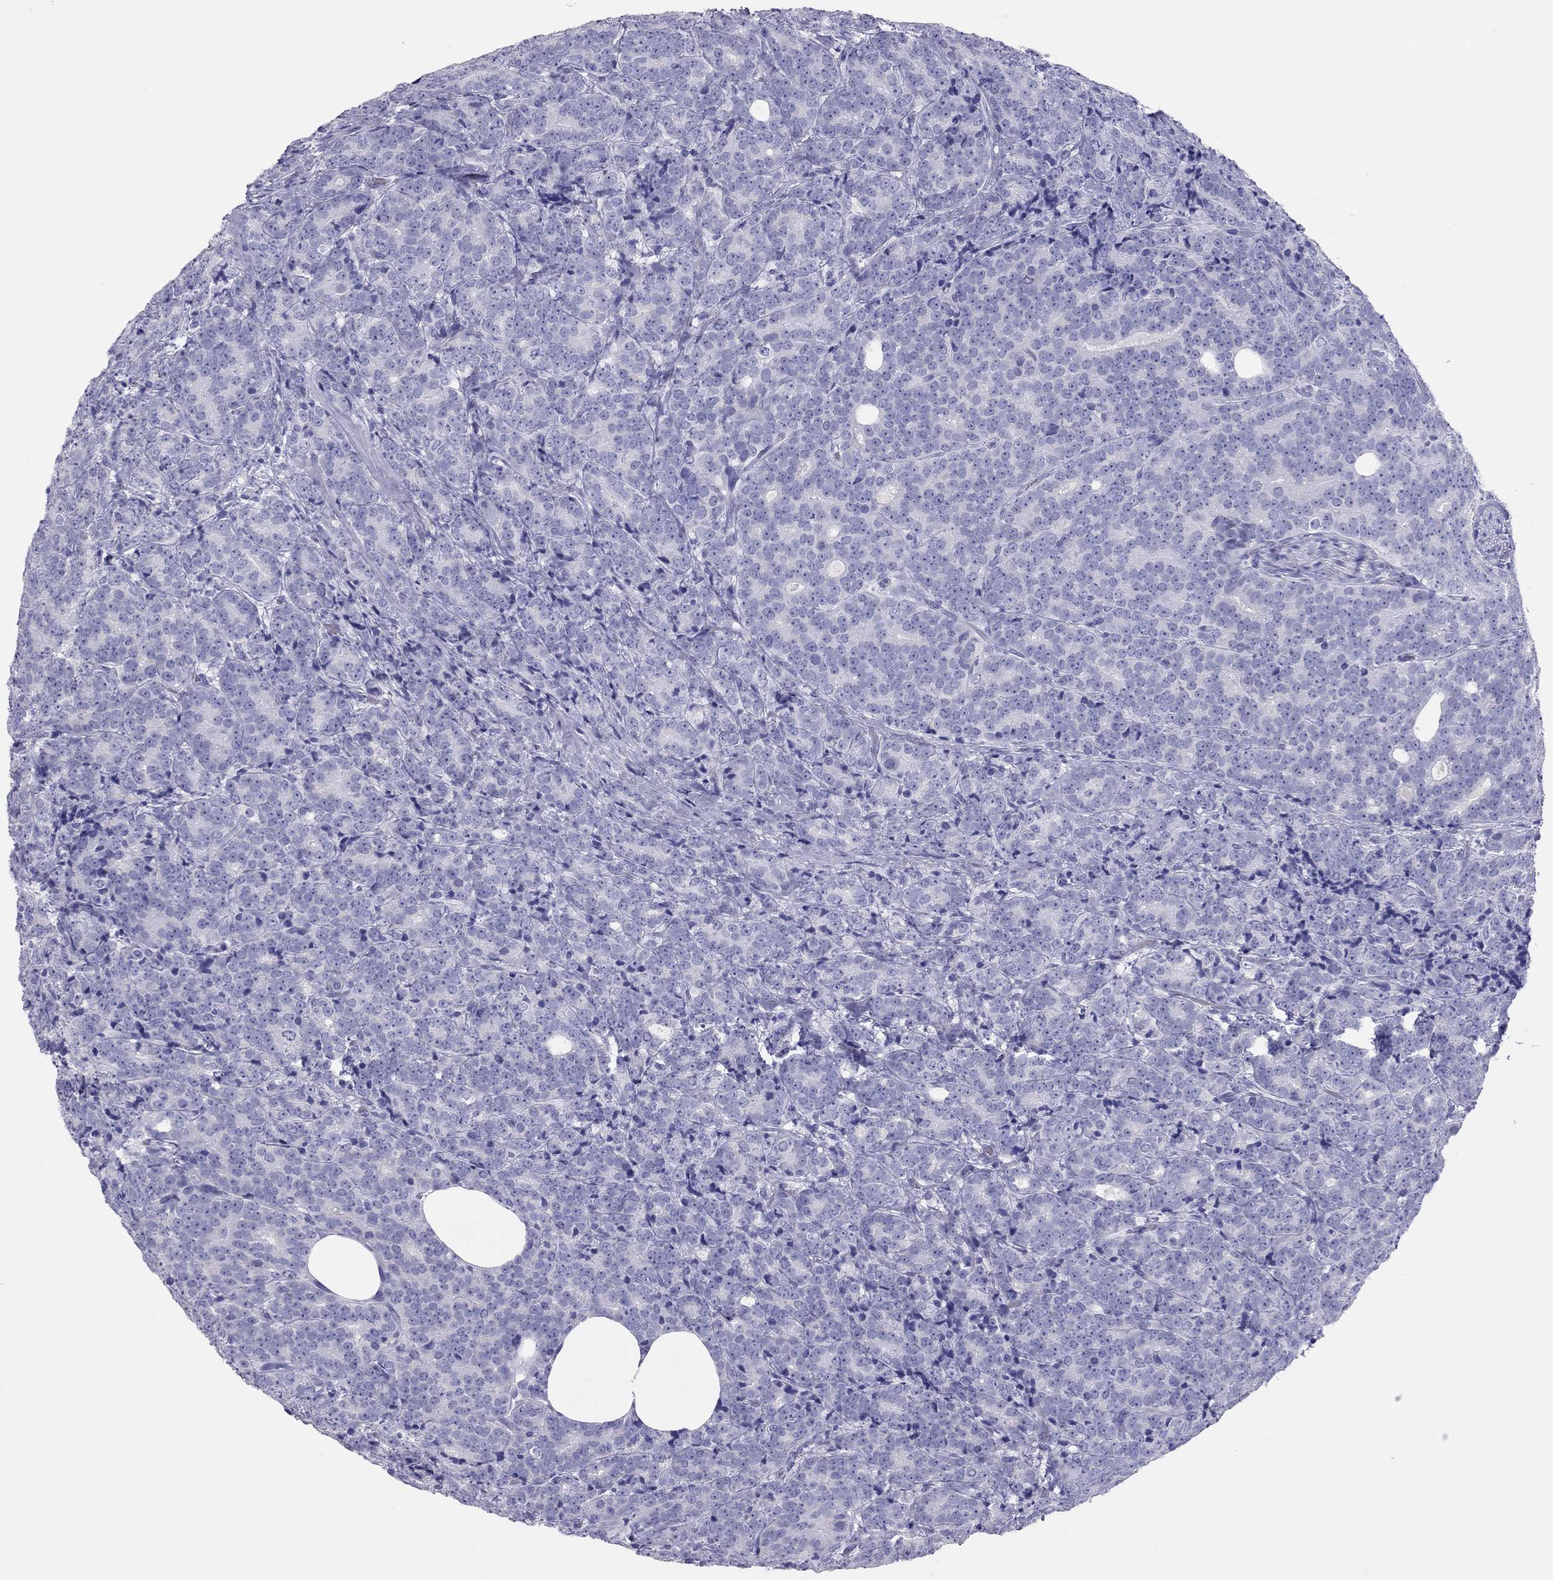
{"staining": {"intensity": "negative", "quantity": "none", "location": "none"}, "tissue": "prostate cancer", "cell_type": "Tumor cells", "image_type": "cancer", "snomed": [{"axis": "morphology", "description": "Adenocarcinoma, NOS"}, {"axis": "topography", "description": "Prostate"}], "caption": "High magnification brightfield microscopy of prostate adenocarcinoma stained with DAB (3,3'-diaminobenzidine) (brown) and counterstained with hematoxylin (blue): tumor cells show no significant staining.", "gene": "TSHB", "patient": {"sex": "male", "age": 71}}